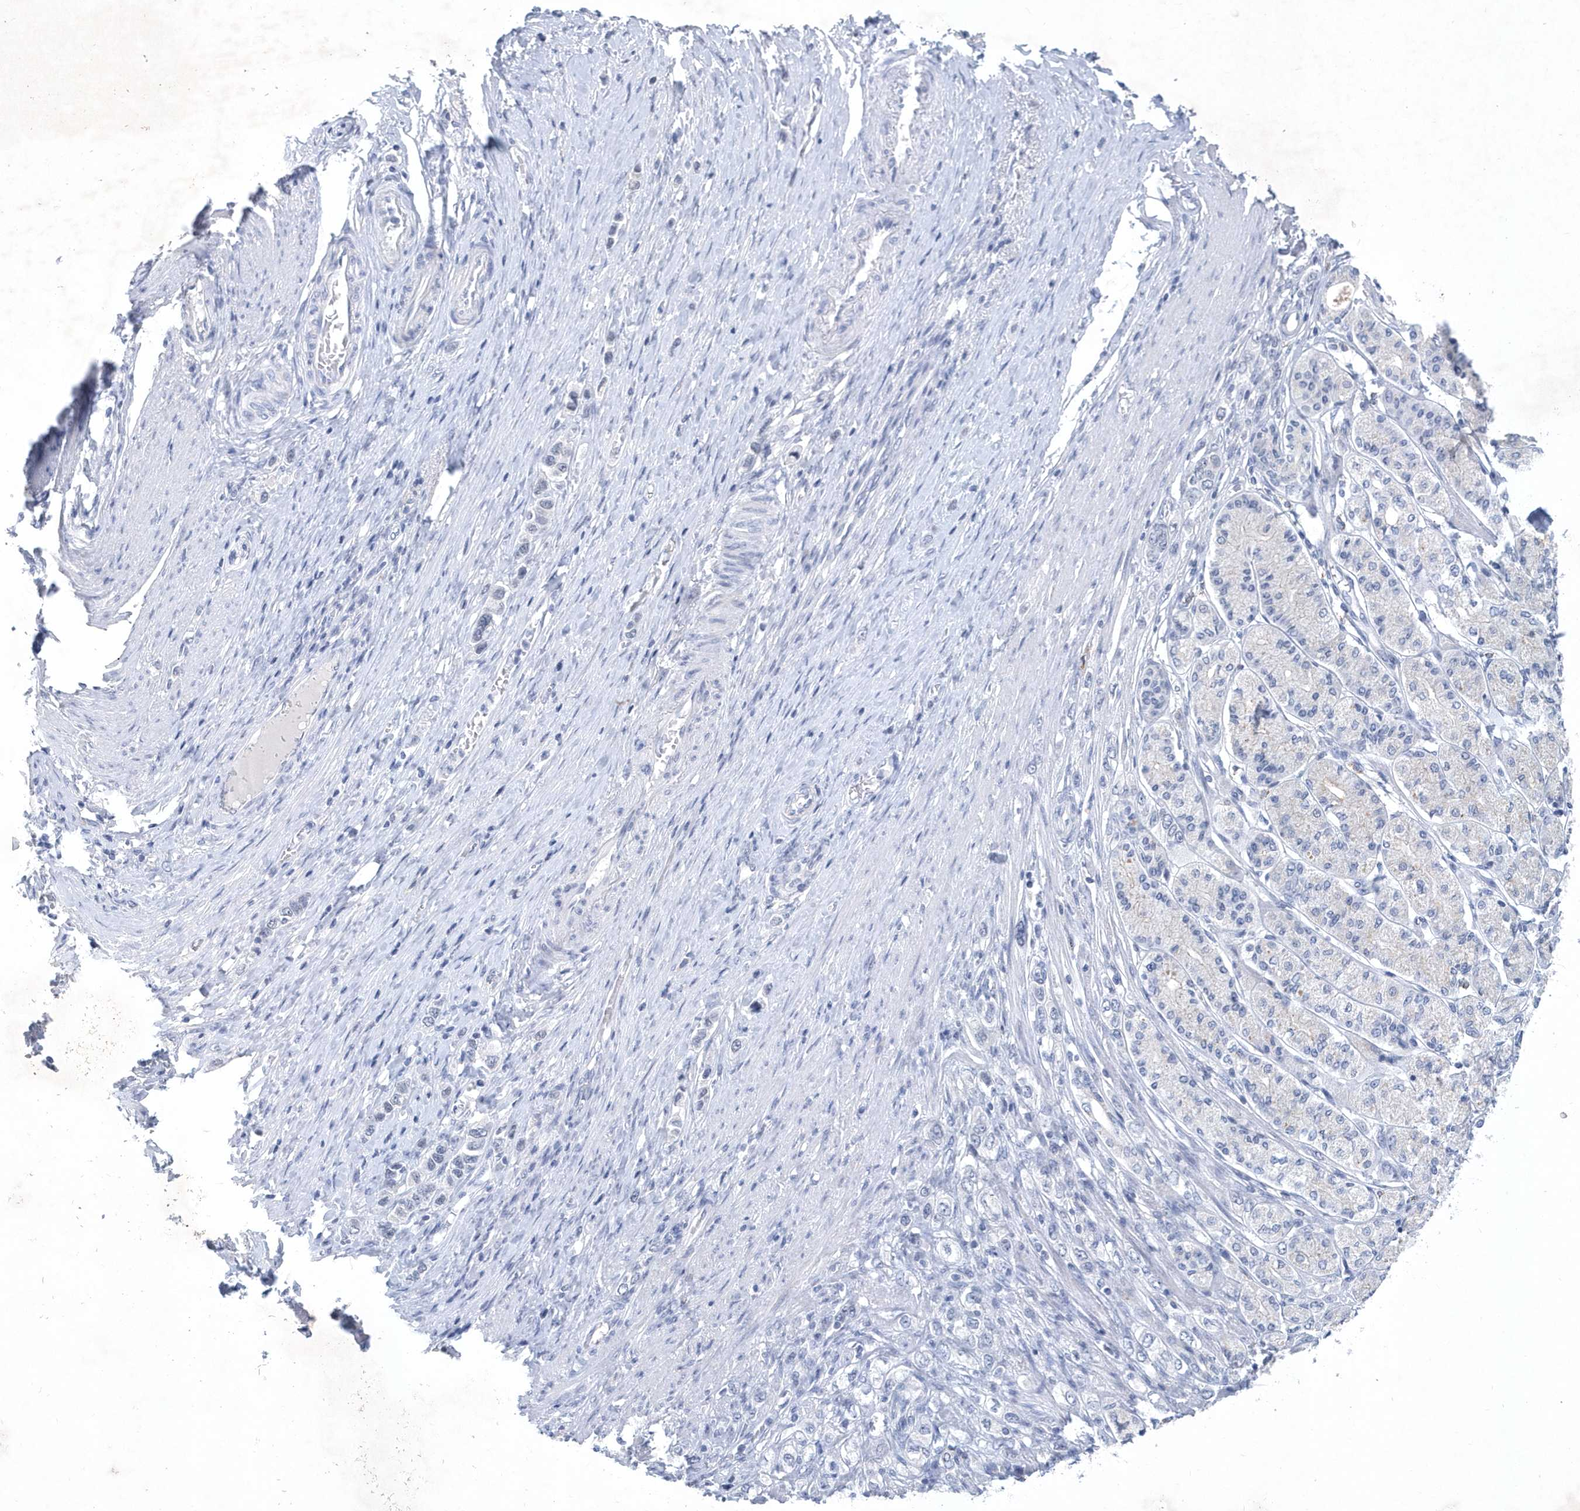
{"staining": {"intensity": "negative", "quantity": "none", "location": "none"}, "tissue": "stomach cancer", "cell_type": "Tumor cells", "image_type": "cancer", "snomed": [{"axis": "morphology", "description": "Adenocarcinoma, NOS"}, {"axis": "topography", "description": "Stomach"}], "caption": "A high-resolution histopathology image shows immunohistochemistry staining of stomach cancer, which shows no significant staining in tumor cells.", "gene": "SRGAP3", "patient": {"sex": "female", "age": 65}}